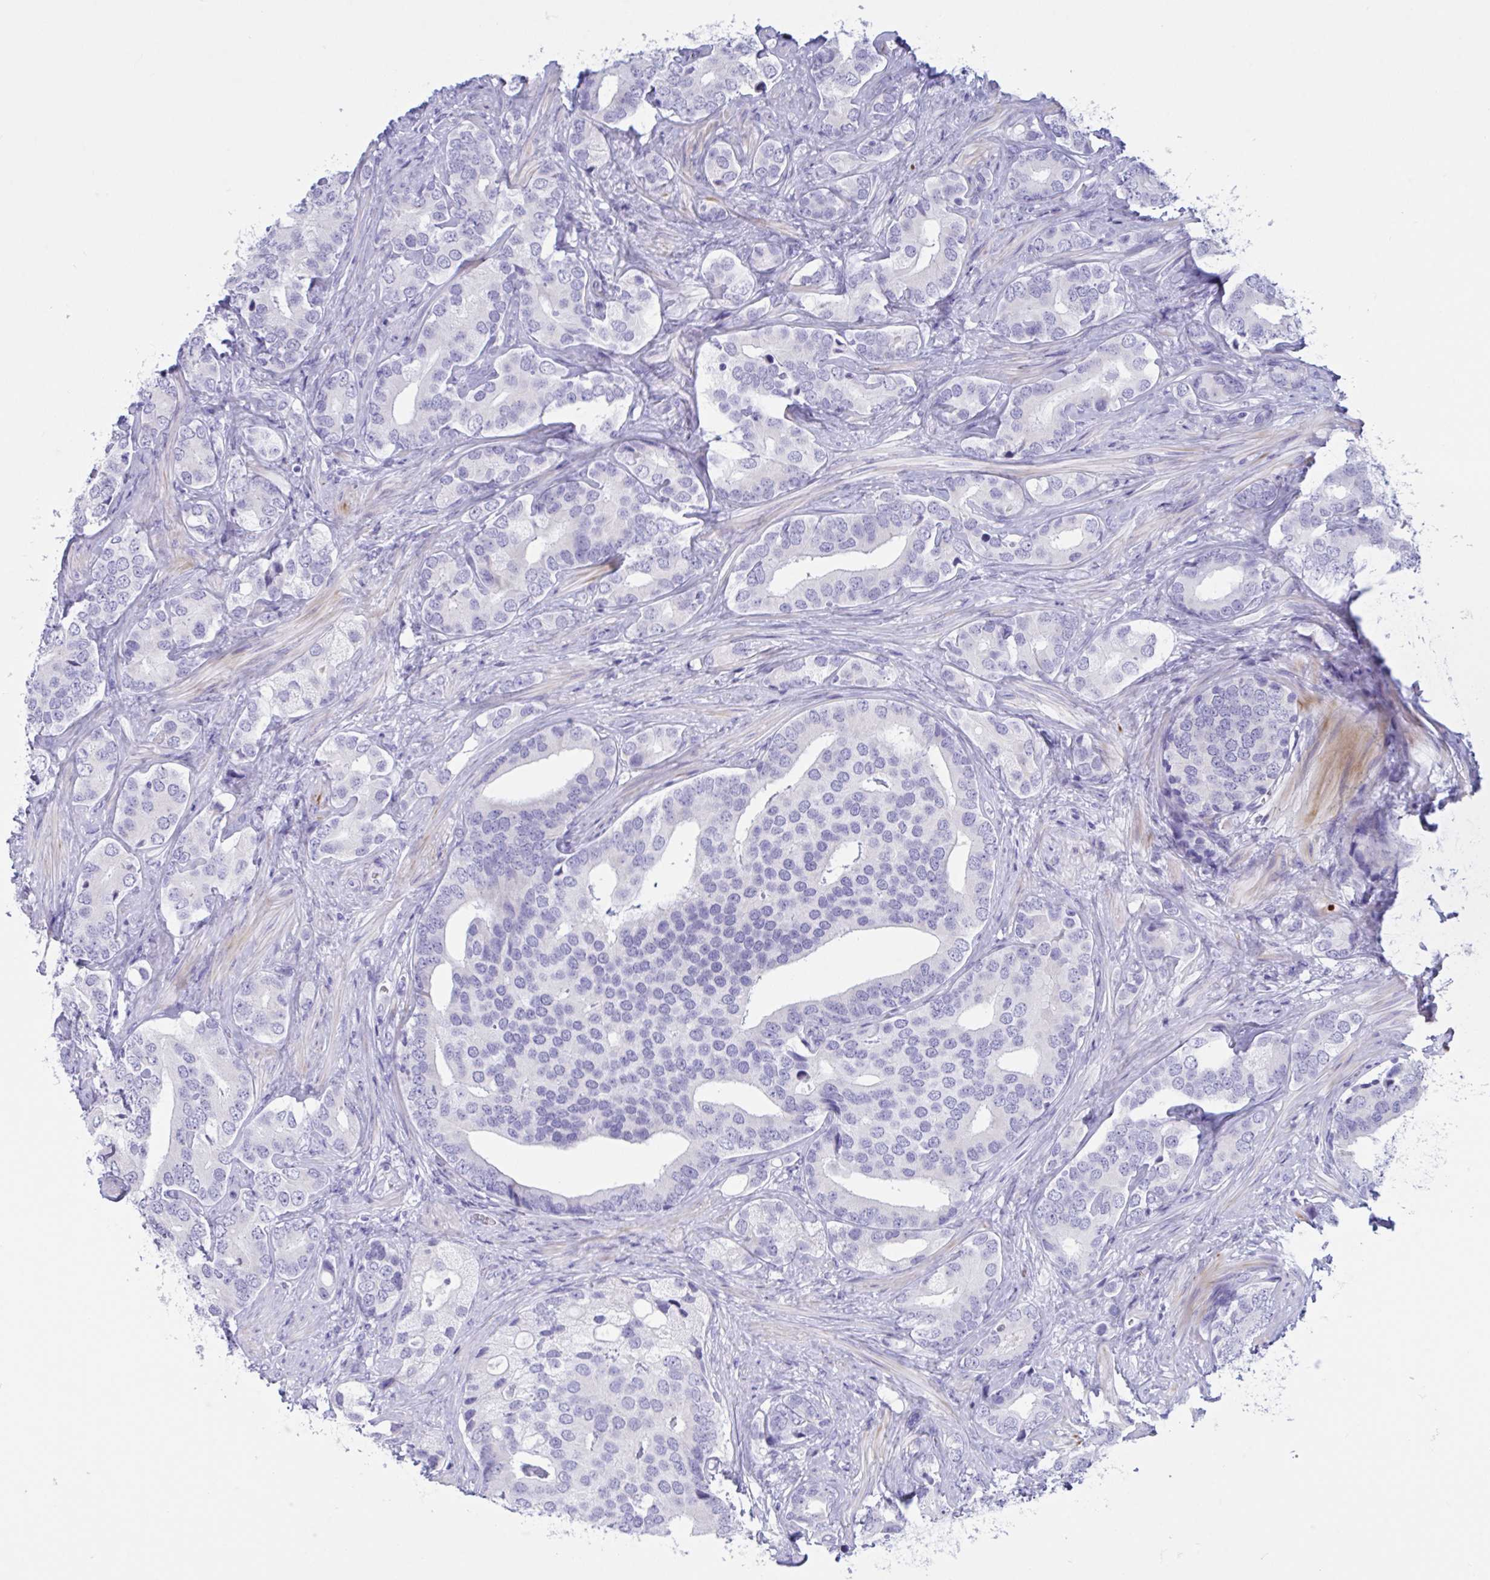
{"staining": {"intensity": "negative", "quantity": "none", "location": "none"}, "tissue": "prostate cancer", "cell_type": "Tumor cells", "image_type": "cancer", "snomed": [{"axis": "morphology", "description": "Adenocarcinoma, High grade"}, {"axis": "topography", "description": "Prostate"}], "caption": "An IHC micrograph of prostate cancer is shown. There is no staining in tumor cells of prostate cancer.", "gene": "OXLD1", "patient": {"sex": "male", "age": 62}}